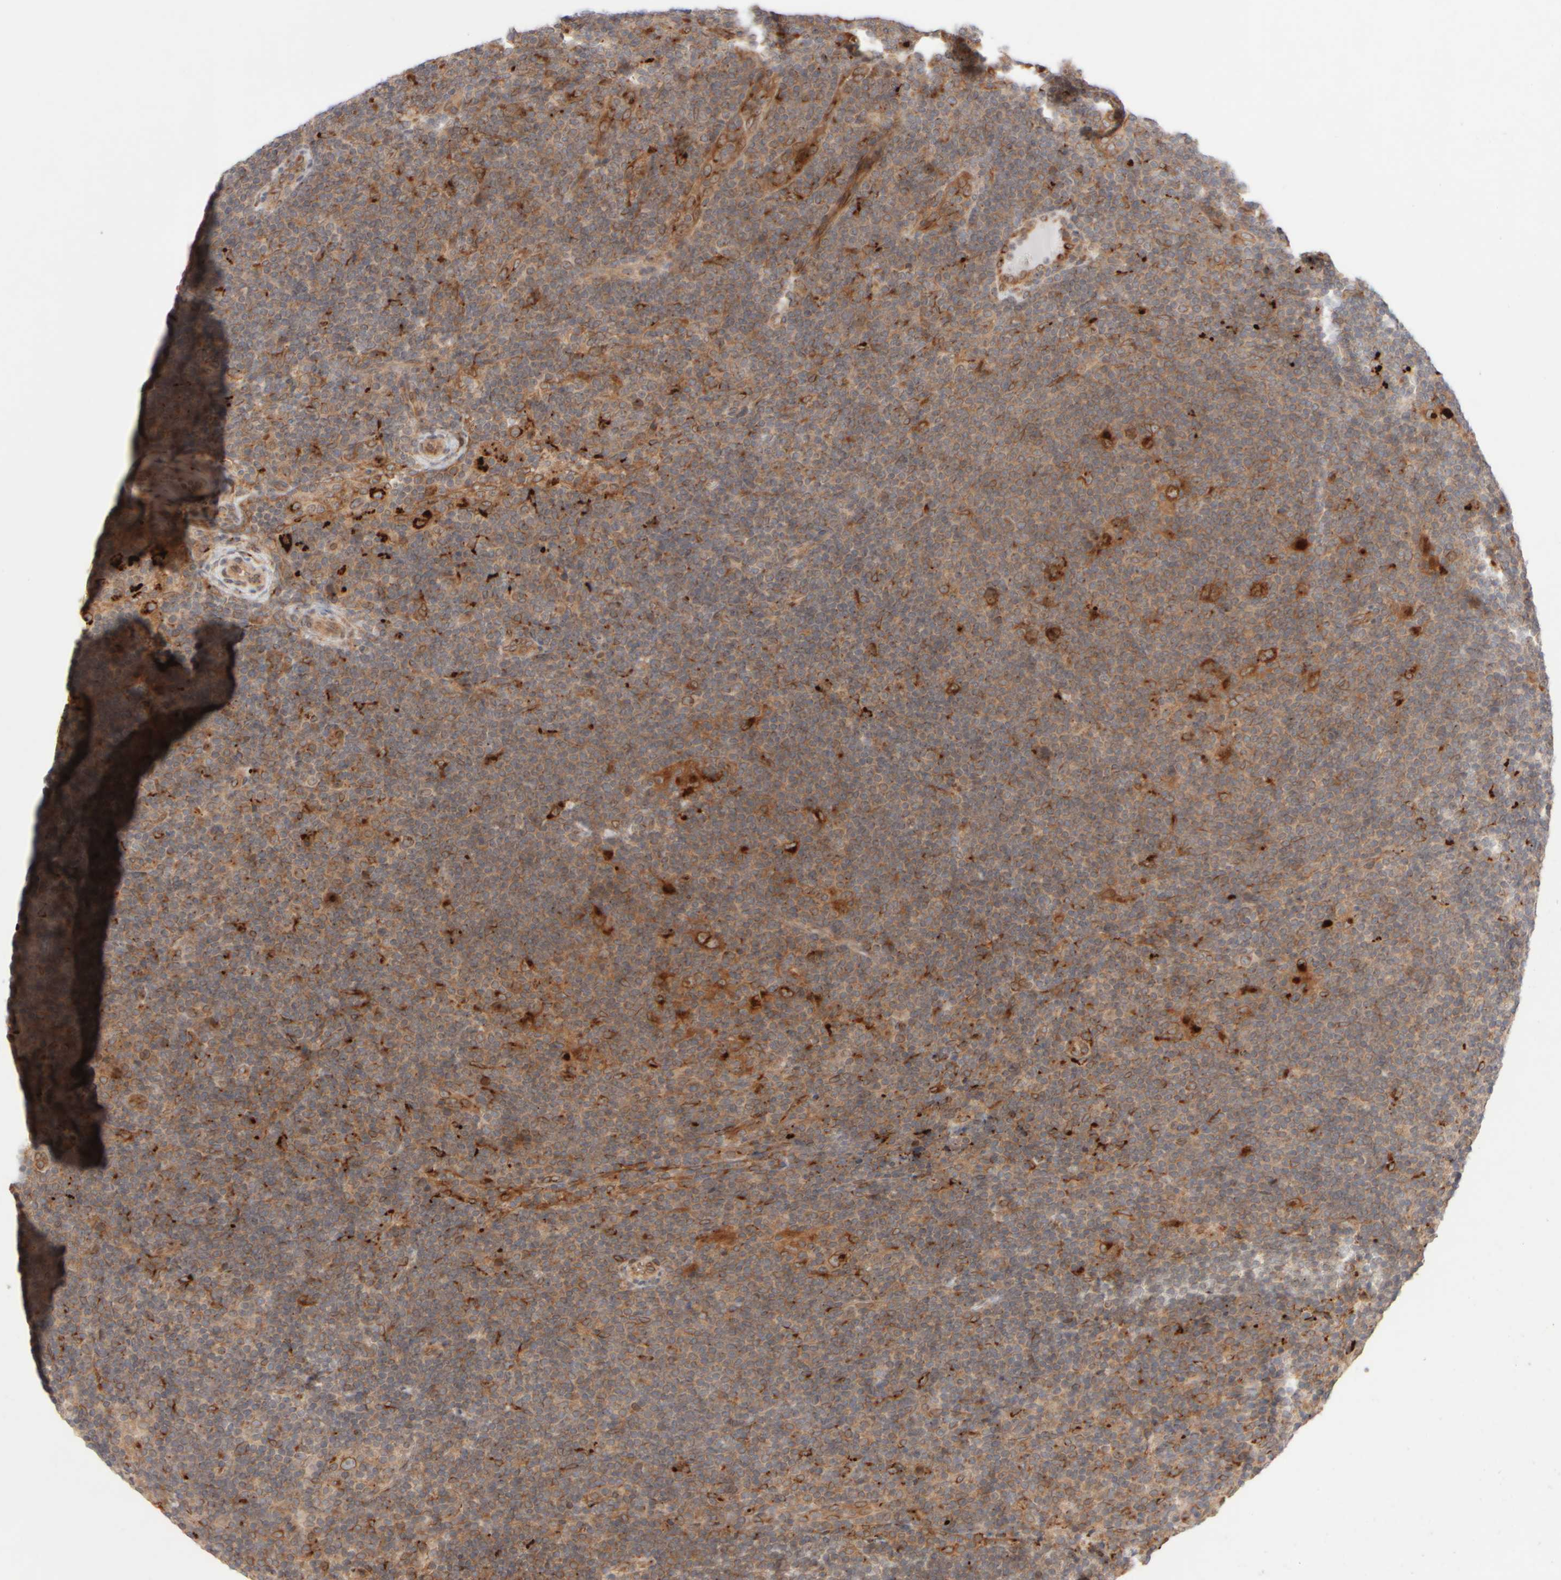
{"staining": {"intensity": "strong", "quantity": ">75%", "location": "cytoplasmic/membranous"}, "tissue": "lymphoma", "cell_type": "Tumor cells", "image_type": "cancer", "snomed": [{"axis": "morphology", "description": "Hodgkin's disease, NOS"}, {"axis": "topography", "description": "Lymph node"}], "caption": "A high amount of strong cytoplasmic/membranous staining is identified in about >75% of tumor cells in lymphoma tissue.", "gene": "GCN1", "patient": {"sex": "female", "age": 57}}